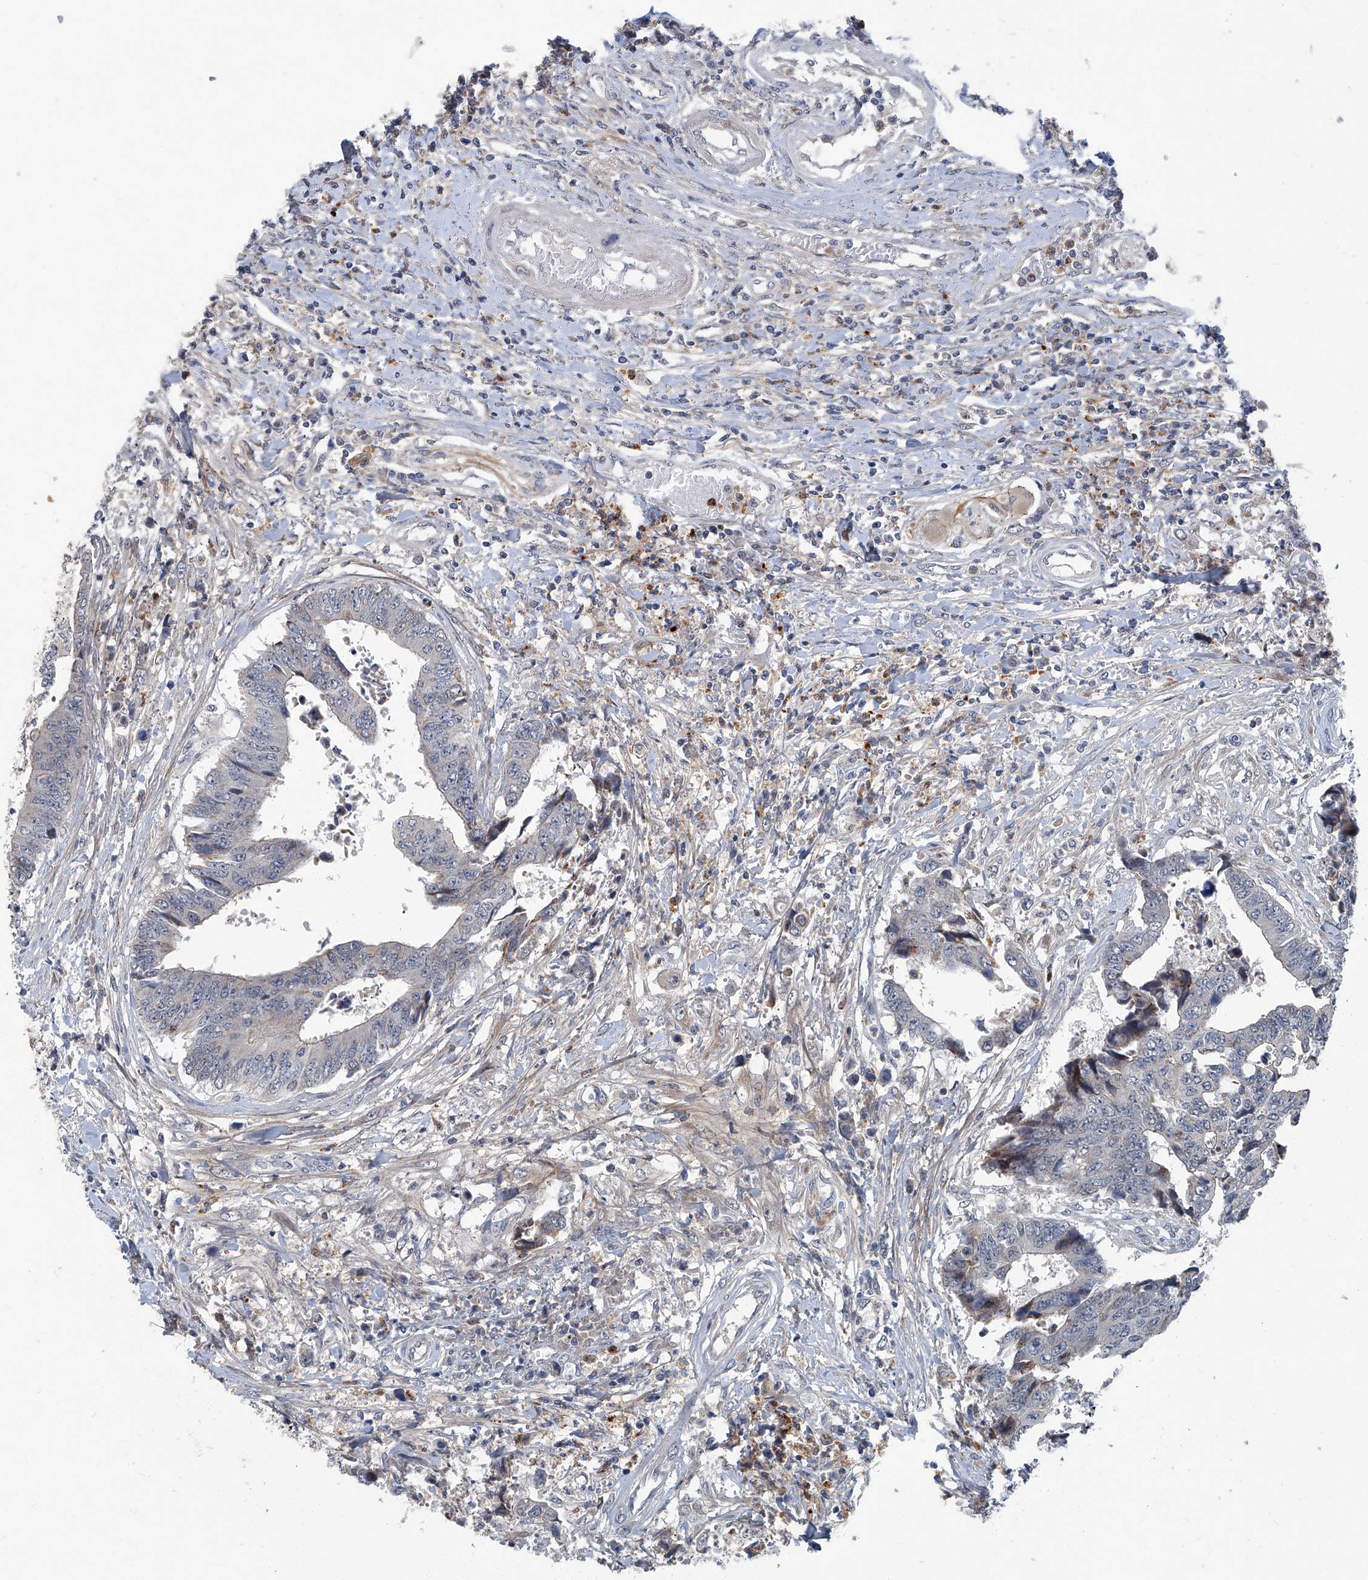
{"staining": {"intensity": "negative", "quantity": "none", "location": "none"}, "tissue": "colorectal cancer", "cell_type": "Tumor cells", "image_type": "cancer", "snomed": [{"axis": "morphology", "description": "Adenocarcinoma, NOS"}, {"axis": "topography", "description": "Rectum"}], "caption": "DAB immunohistochemical staining of human adenocarcinoma (colorectal) exhibits no significant positivity in tumor cells. (DAB IHC with hematoxylin counter stain).", "gene": "AKNAD1", "patient": {"sex": "male", "age": 84}}